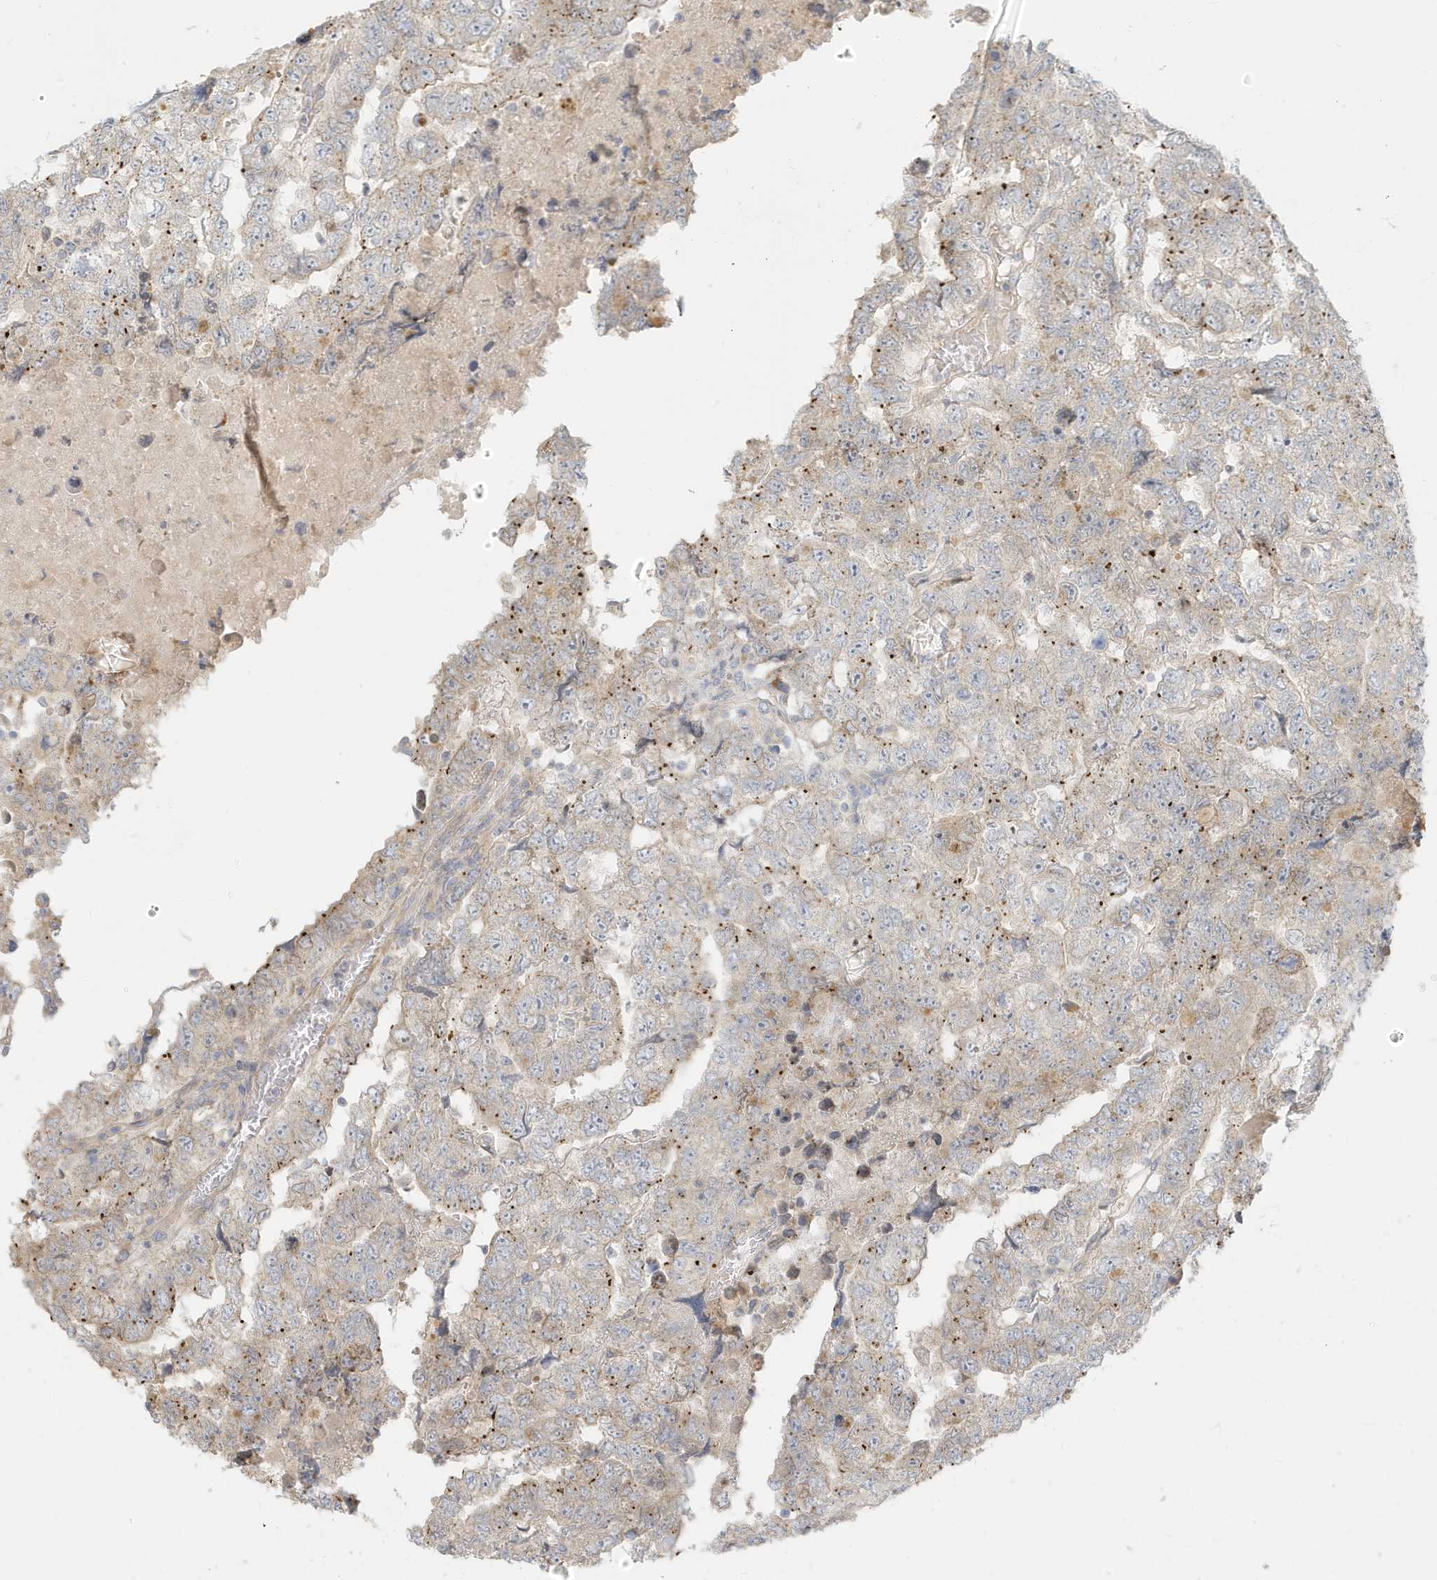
{"staining": {"intensity": "weak", "quantity": "<25%", "location": "cytoplasmic/membranous"}, "tissue": "testis cancer", "cell_type": "Tumor cells", "image_type": "cancer", "snomed": [{"axis": "morphology", "description": "Carcinoma, Embryonal, NOS"}, {"axis": "topography", "description": "Testis"}], "caption": "Embryonal carcinoma (testis) was stained to show a protein in brown. There is no significant expression in tumor cells. (IHC, brightfield microscopy, high magnification).", "gene": "MCOLN1", "patient": {"sex": "male", "age": 36}}